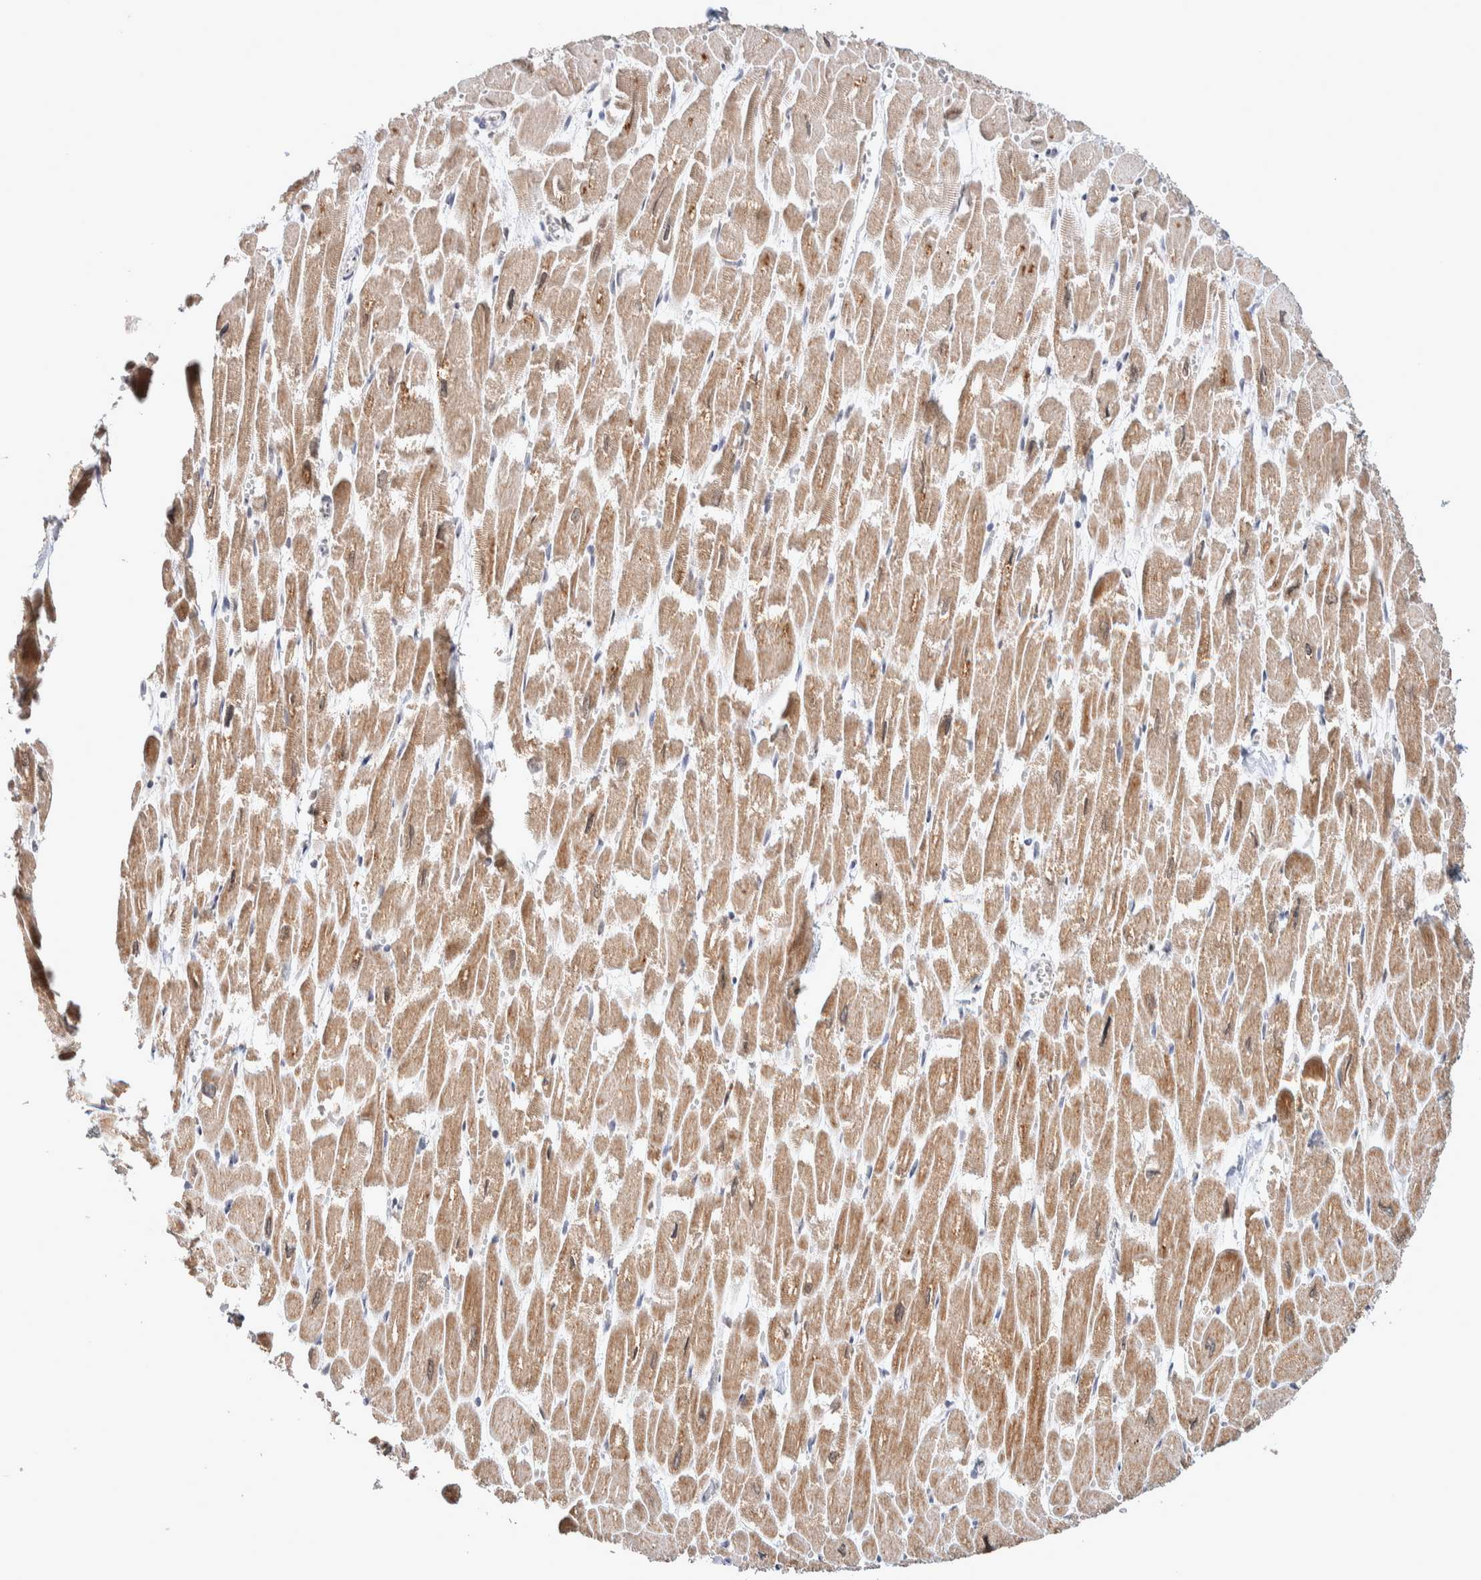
{"staining": {"intensity": "moderate", "quantity": ">75%", "location": "cytoplasmic/membranous,nuclear"}, "tissue": "heart muscle", "cell_type": "Cardiomyocytes", "image_type": "normal", "snomed": [{"axis": "morphology", "description": "Normal tissue, NOS"}, {"axis": "topography", "description": "Heart"}], "caption": "Moderate cytoplasmic/membranous,nuclear expression is seen in approximately >75% of cardiomyocytes in benign heart muscle.", "gene": "CRAT", "patient": {"sex": "male", "age": 54}}